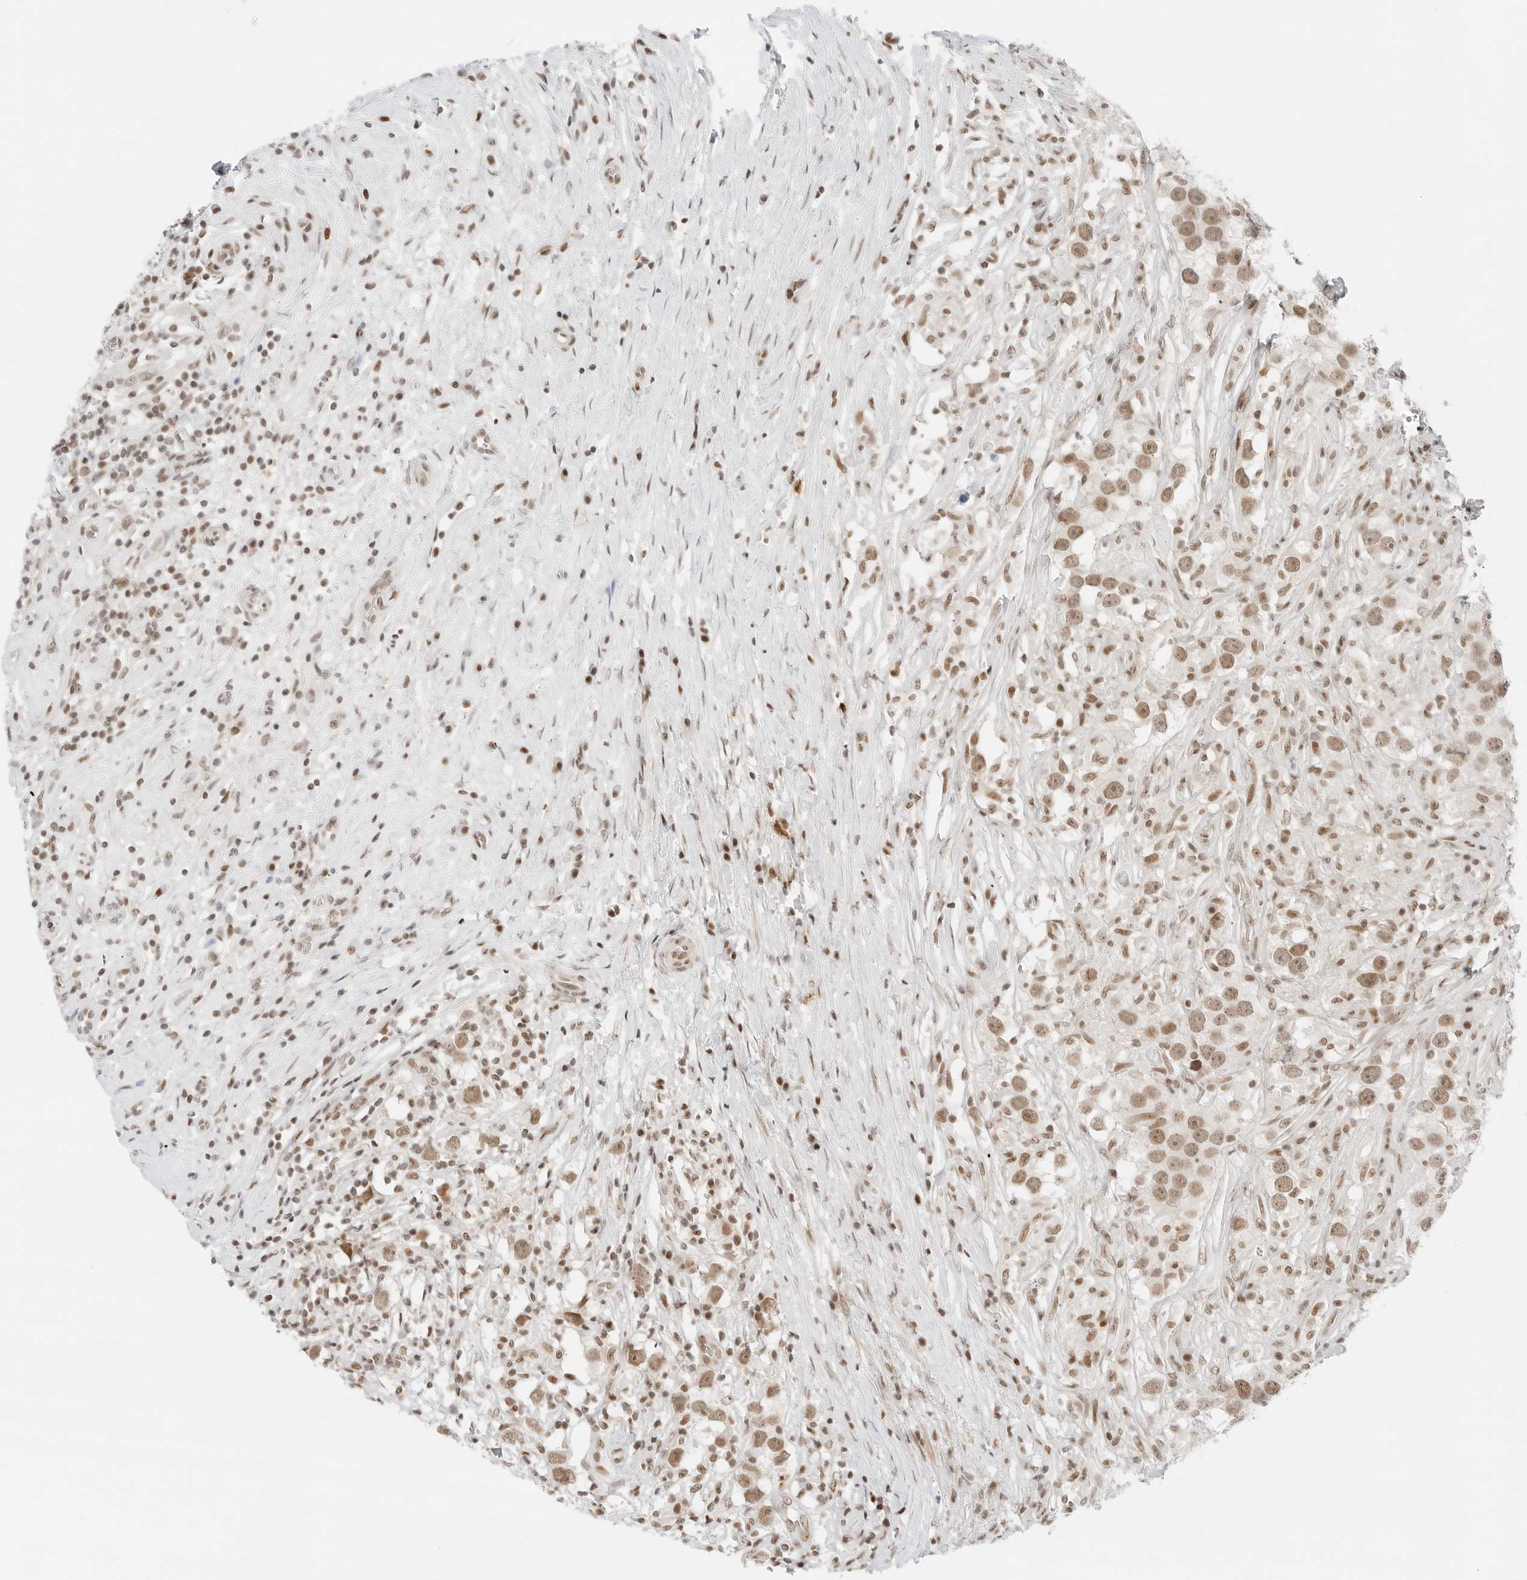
{"staining": {"intensity": "moderate", "quantity": ">75%", "location": "nuclear"}, "tissue": "testis cancer", "cell_type": "Tumor cells", "image_type": "cancer", "snomed": [{"axis": "morphology", "description": "Seminoma, NOS"}, {"axis": "topography", "description": "Testis"}], "caption": "Protein staining exhibits moderate nuclear staining in about >75% of tumor cells in testis cancer (seminoma).", "gene": "CRTC2", "patient": {"sex": "male", "age": 49}}